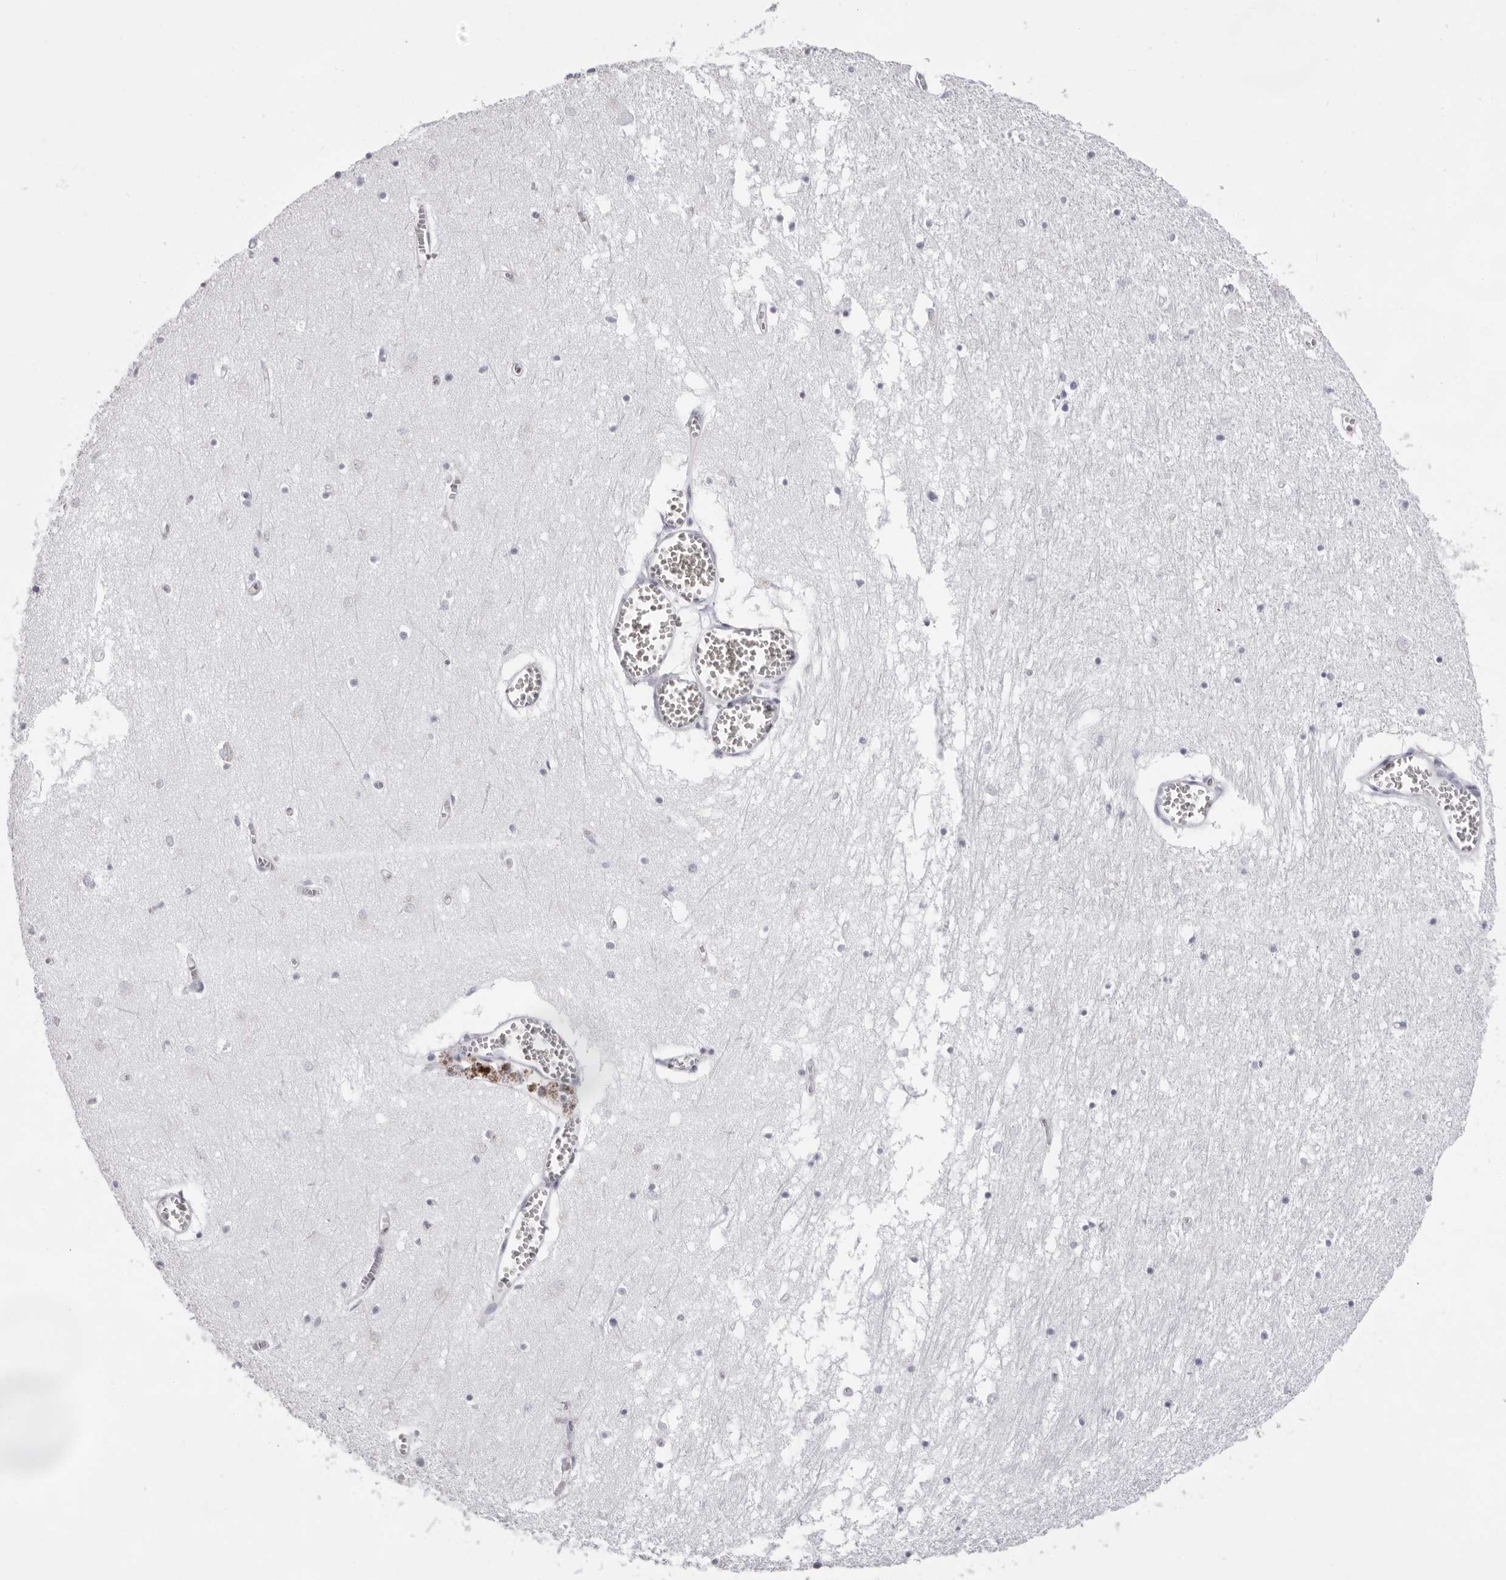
{"staining": {"intensity": "negative", "quantity": "none", "location": "none"}, "tissue": "hippocampus", "cell_type": "Glial cells", "image_type": "normal", "snomed": [{"axis": "morphology", "description": "Normal tissue, NOS"}, {"axis": "topography", "description": "Hippocampus"}], "caption": "Immunohistochemistry of normal human hippocampus demonstrates no positivity in glial cells. Brightfield microscopy of immunohistochemistry (IHC) stained with DAB (brown) and hematoxylin (blue), captured at high magnification.", "gene": "SPTA1", "patient": {"sex": "male", "age": 70}}